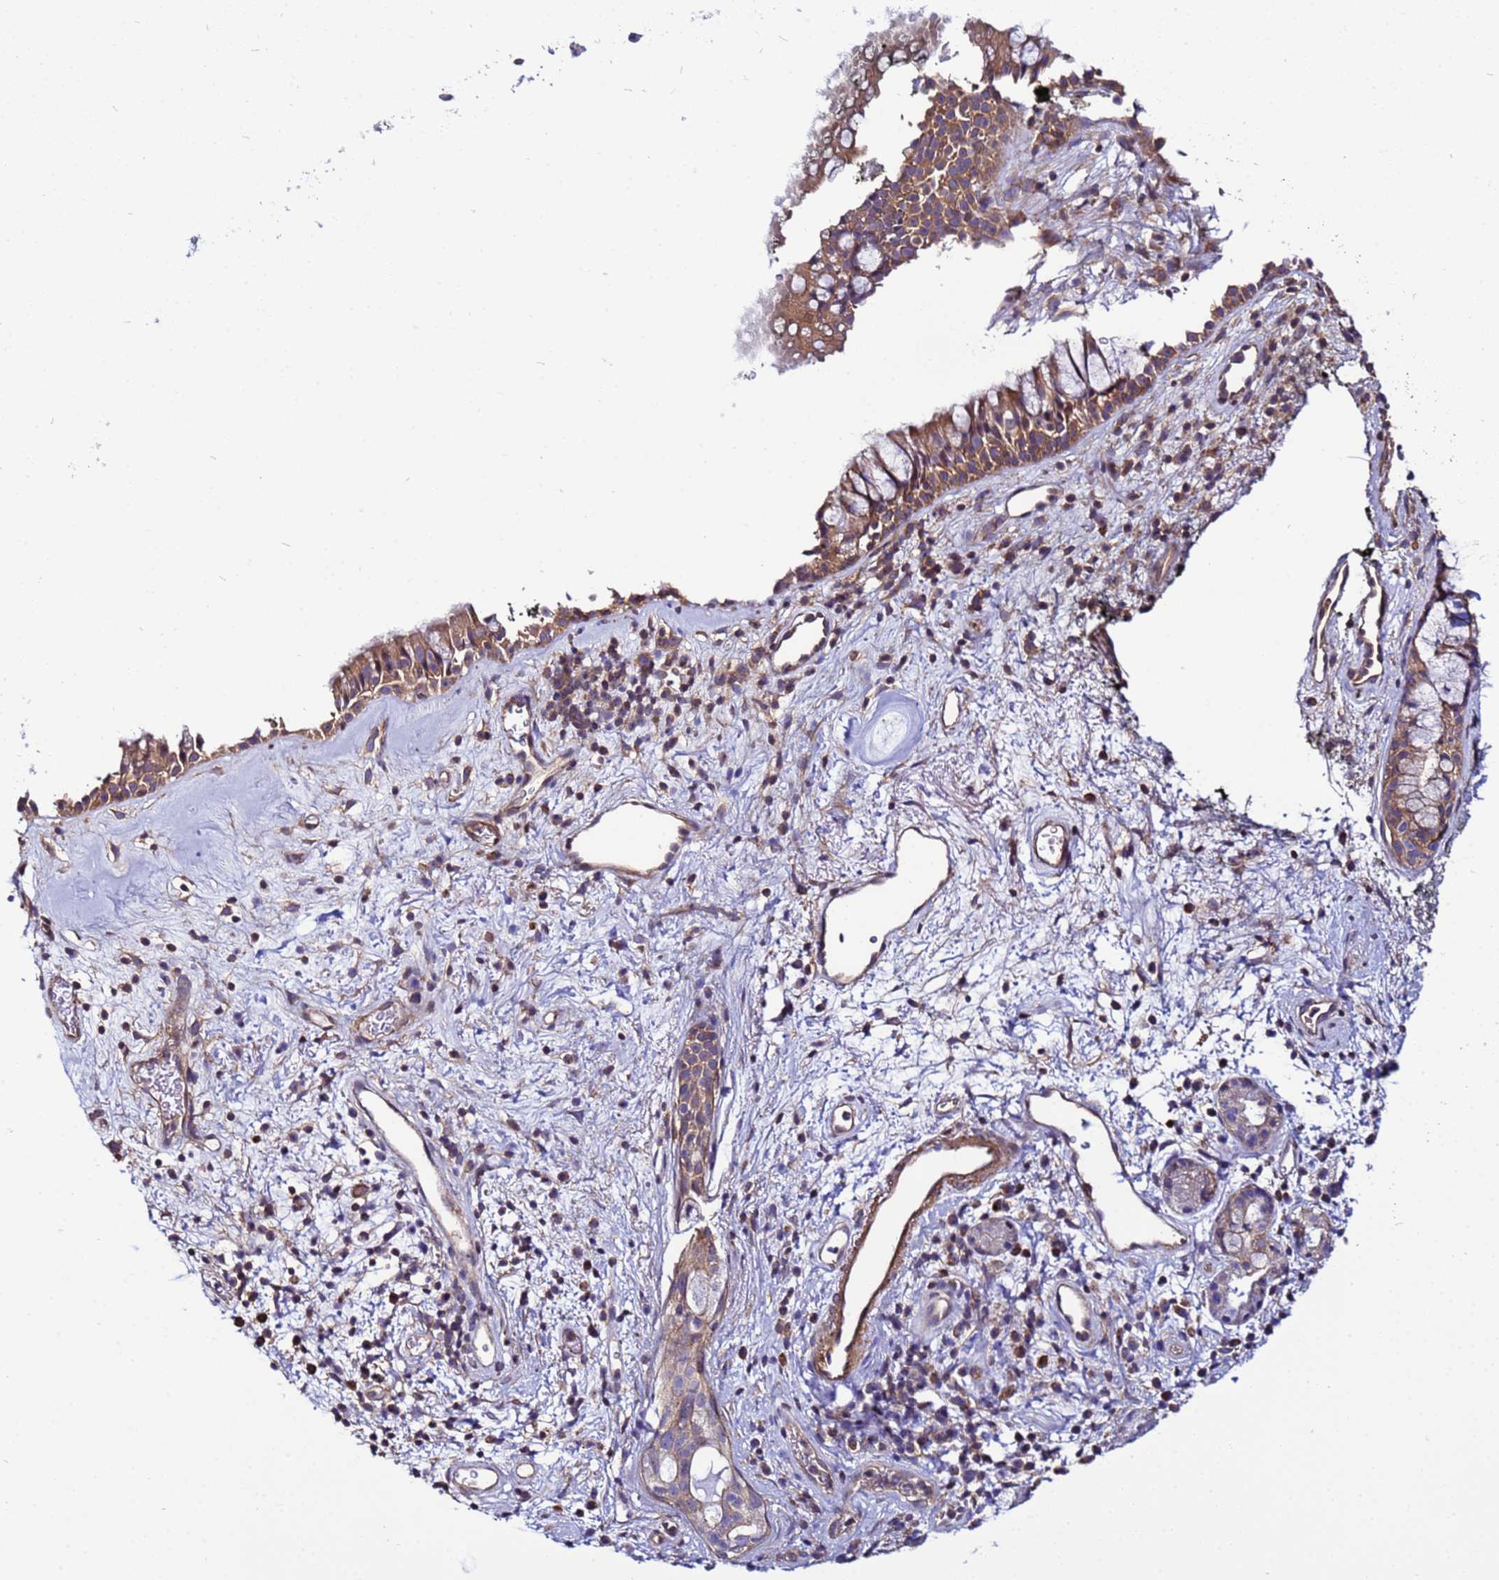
{"staining": {"intensity": "moderate", "quantity": ">75%", "location": "cytoplasmic/membranous"}, "tissue": "nasopharynx", "cell_type": "Respiratory epithelial cells", "image_type": "normal", "snomed": [{"axis": "morphology", "description": "Normal tissue, NOS"}, {"axis": "topography", "description": "Nasopharynx"}], "caption": "A medium amount of moderate cytoplasmic/membranous expression is appreciated in about >75% of respiratory epithelial cells in normal nasopharynx.", "gene": "STK38L", "patient": {"sex": "male", "age": 82}}